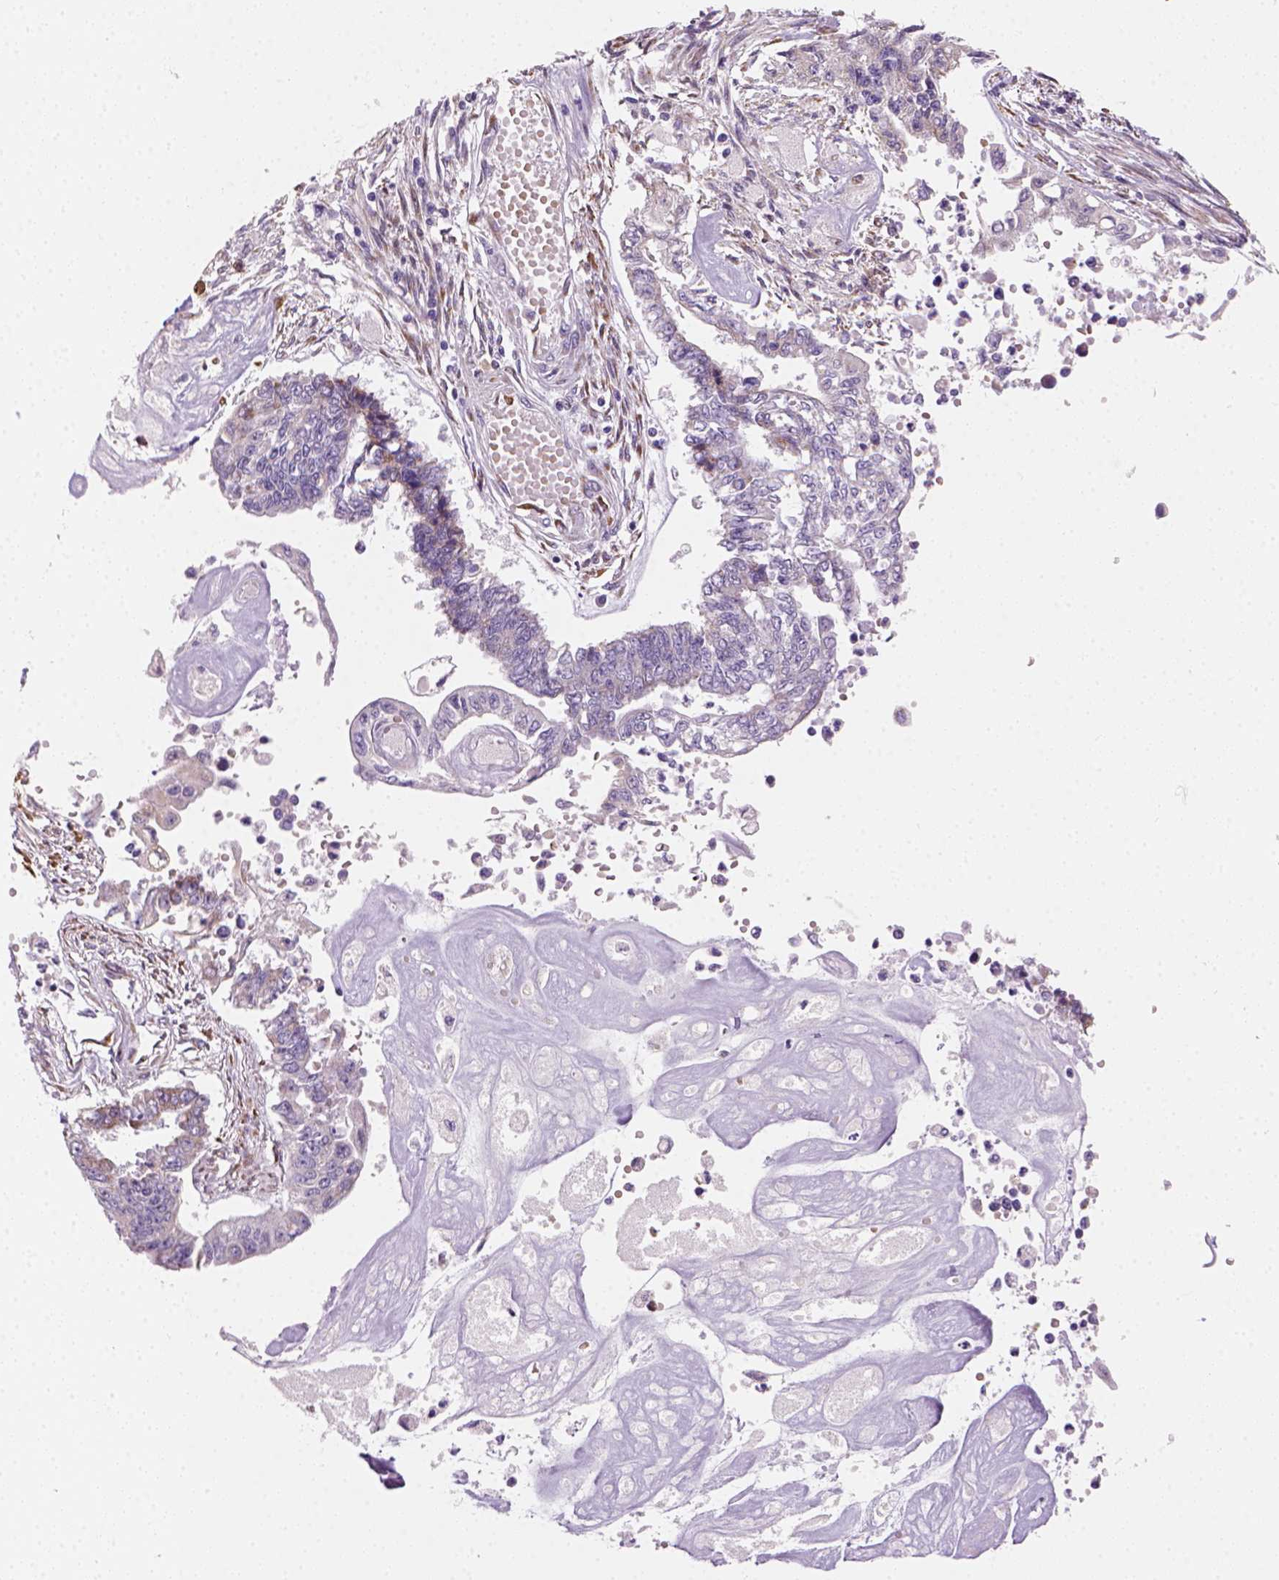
{"staining": {"intensity": "weak", "quantity": "<25%", "location": "cytoplasmic/membranous"}, "tissue": "endometrial cancer", "cell_type": "Tumor cells", "image_type": "cancer", "snomed": [{"axis": "morphology", "description": "Adenocarcinoma, NOS"}, {"axis": "topography", "description": "Uterus"}], "caption": "This is a image of immunohistochemistry staining of adenocarcinoma (endometrial), which shows no positivity in tumor cells.", "gene": "CES2", "patient": {"sex": "female", "age": 59}}